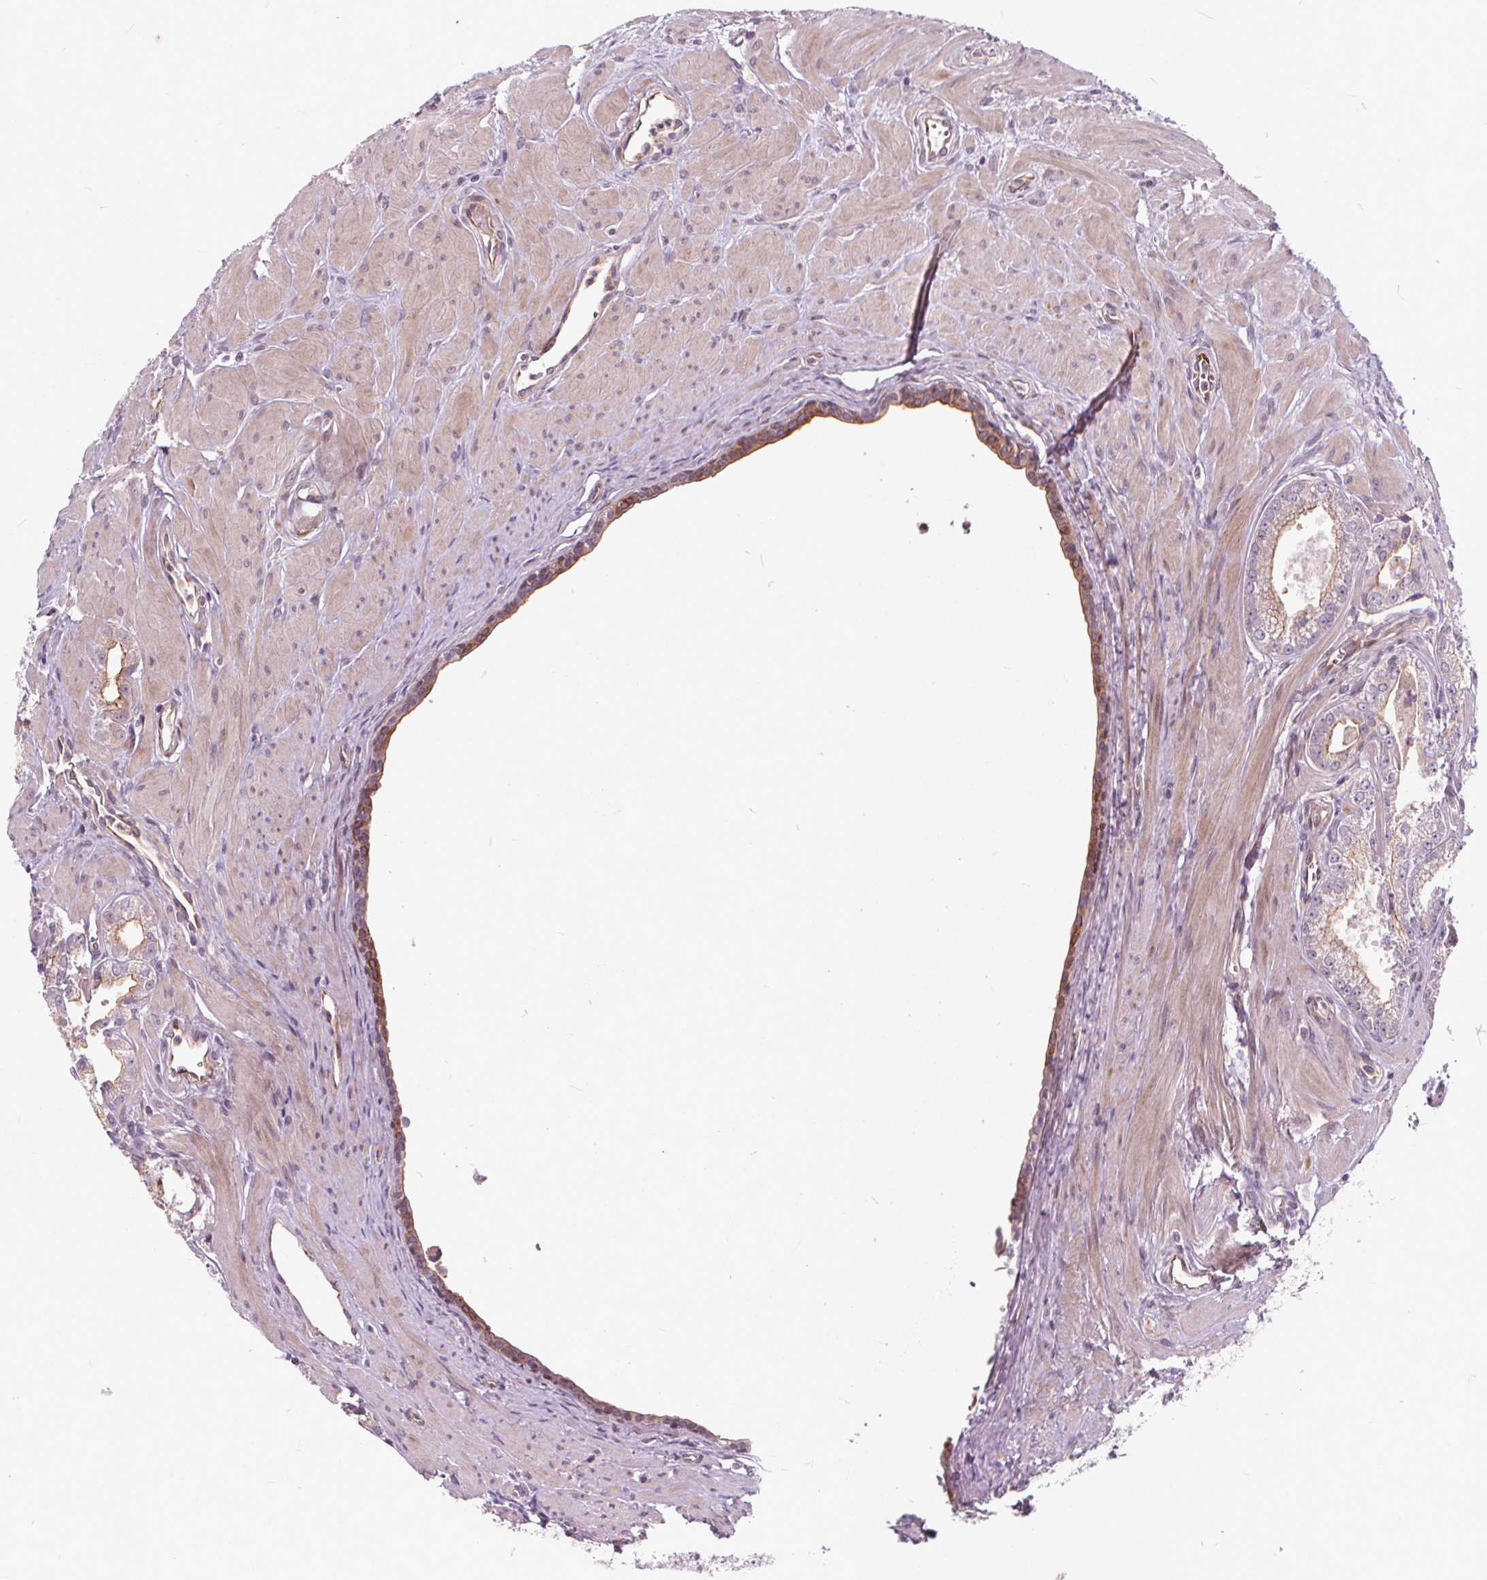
{"staining": {"intensity": "negative", "quantity": "none", "location": "none"}, "tissue": "prostate cancer", "cell_type": "Tumor cells", "image_type": "cancer", "snomed": [{"axis": "morphology", "description": "Adenocarcinoma, NOS"}, {"axis": "topography", "description": "Prostate"}], "caption": "IHC histopathology image of prostate cancer (adenocarcinoma) stained for a protein (brown), which displays no positivity in tumor cells.", "gene": "INPP5E", "patient": {"sex": "male", "age": 71}}